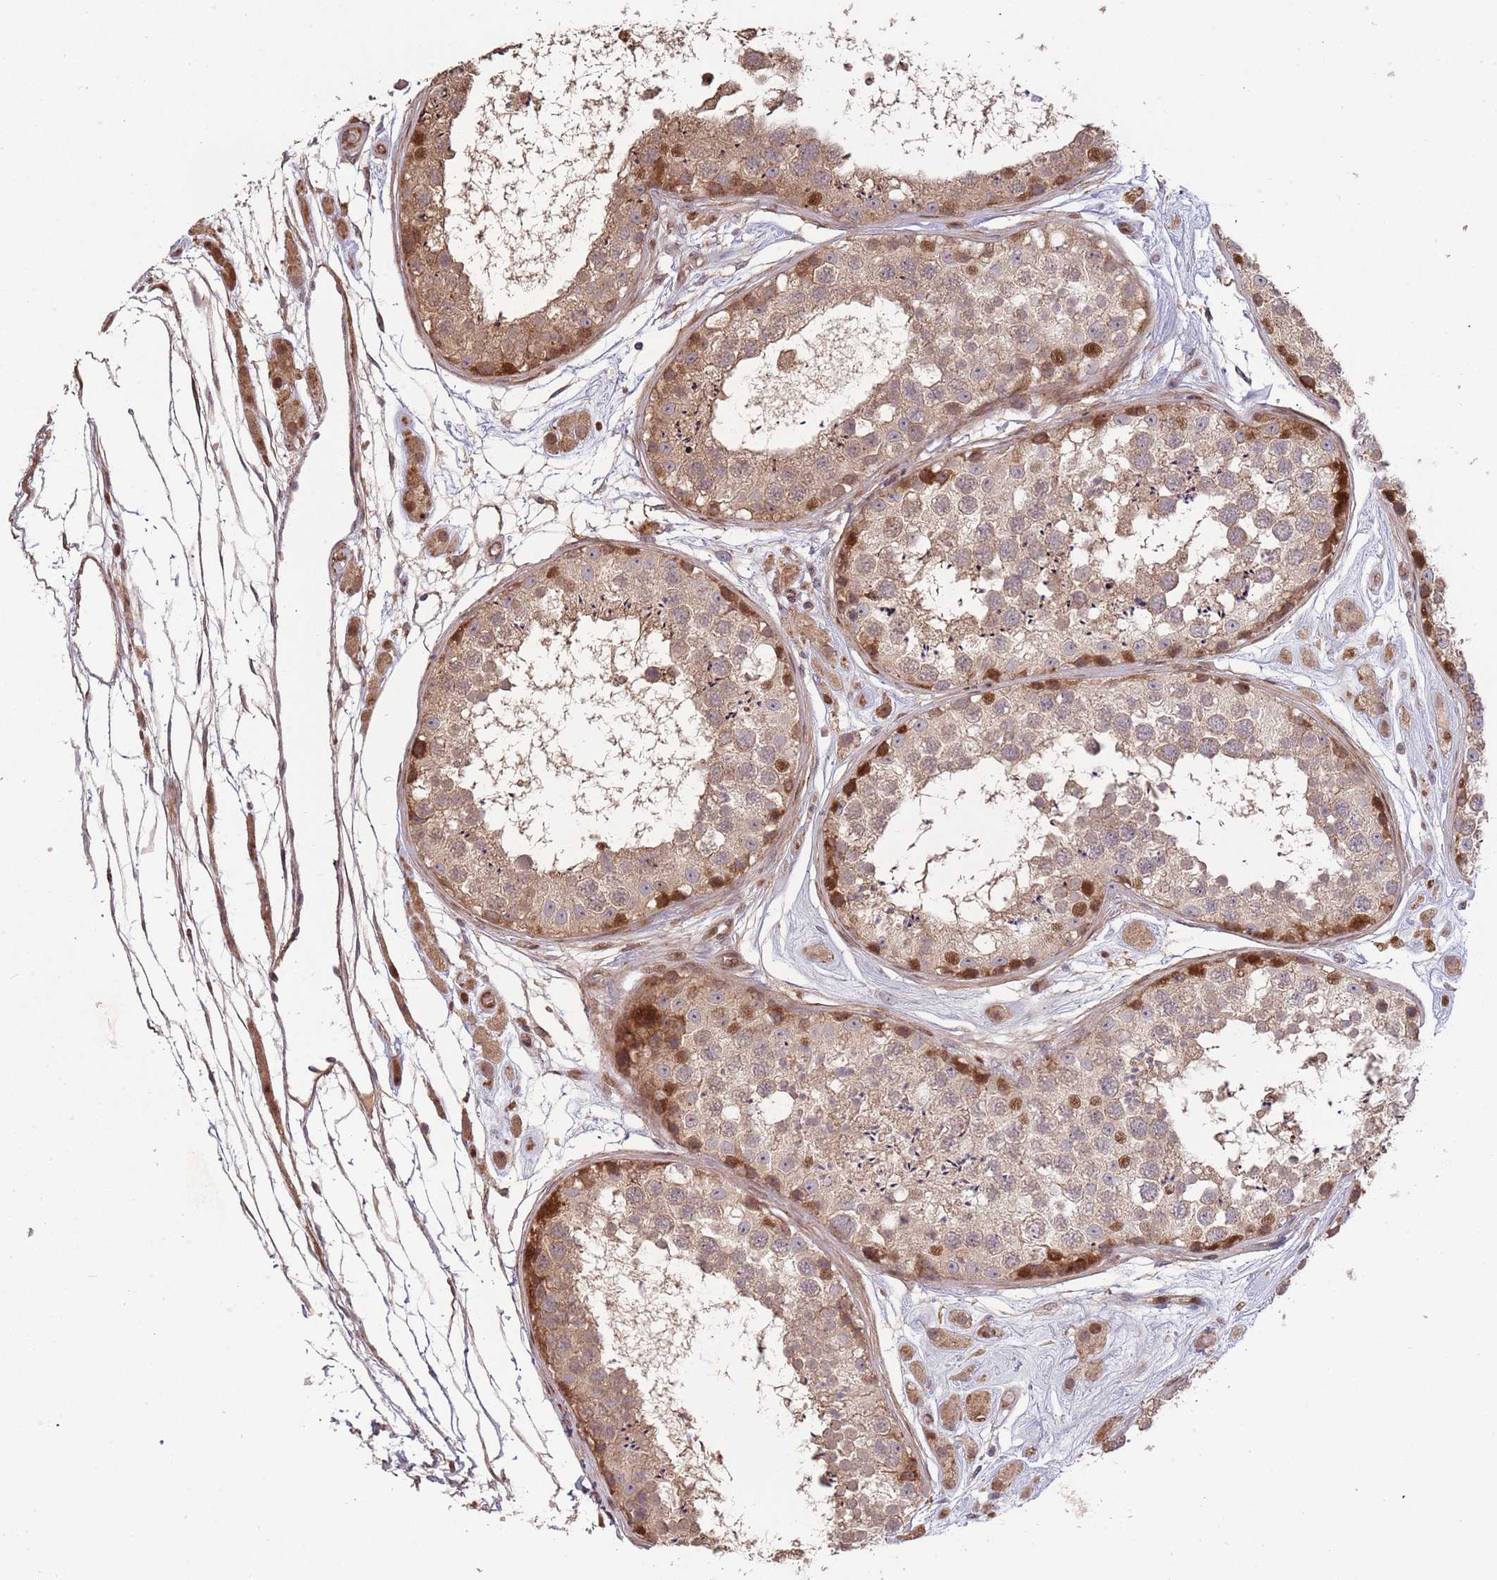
{"staining": {"intensity": "strong", "quantity": "<25%", "location": "cytoplasmic/membranous,nuclear"}, "tissue": "testis", "cell_type": "Cells in seminiferous ducts", "image_type": "normal", "snomed": [{"axis": "morphology", "description": "Normal tissue, NOS"}, {"axis": "topography", "description": "Testis"}], "caption": "A photomicrograph showing strong cytoplasmic/membranous,nuclear staining in approximately <25% of cells in seminiferous ducts in unremarkable testis, as visualized by brown immunohistochemical staining.", "gene": "SYNDIG1L", "patient": {"sex": "male", "age": 25}}